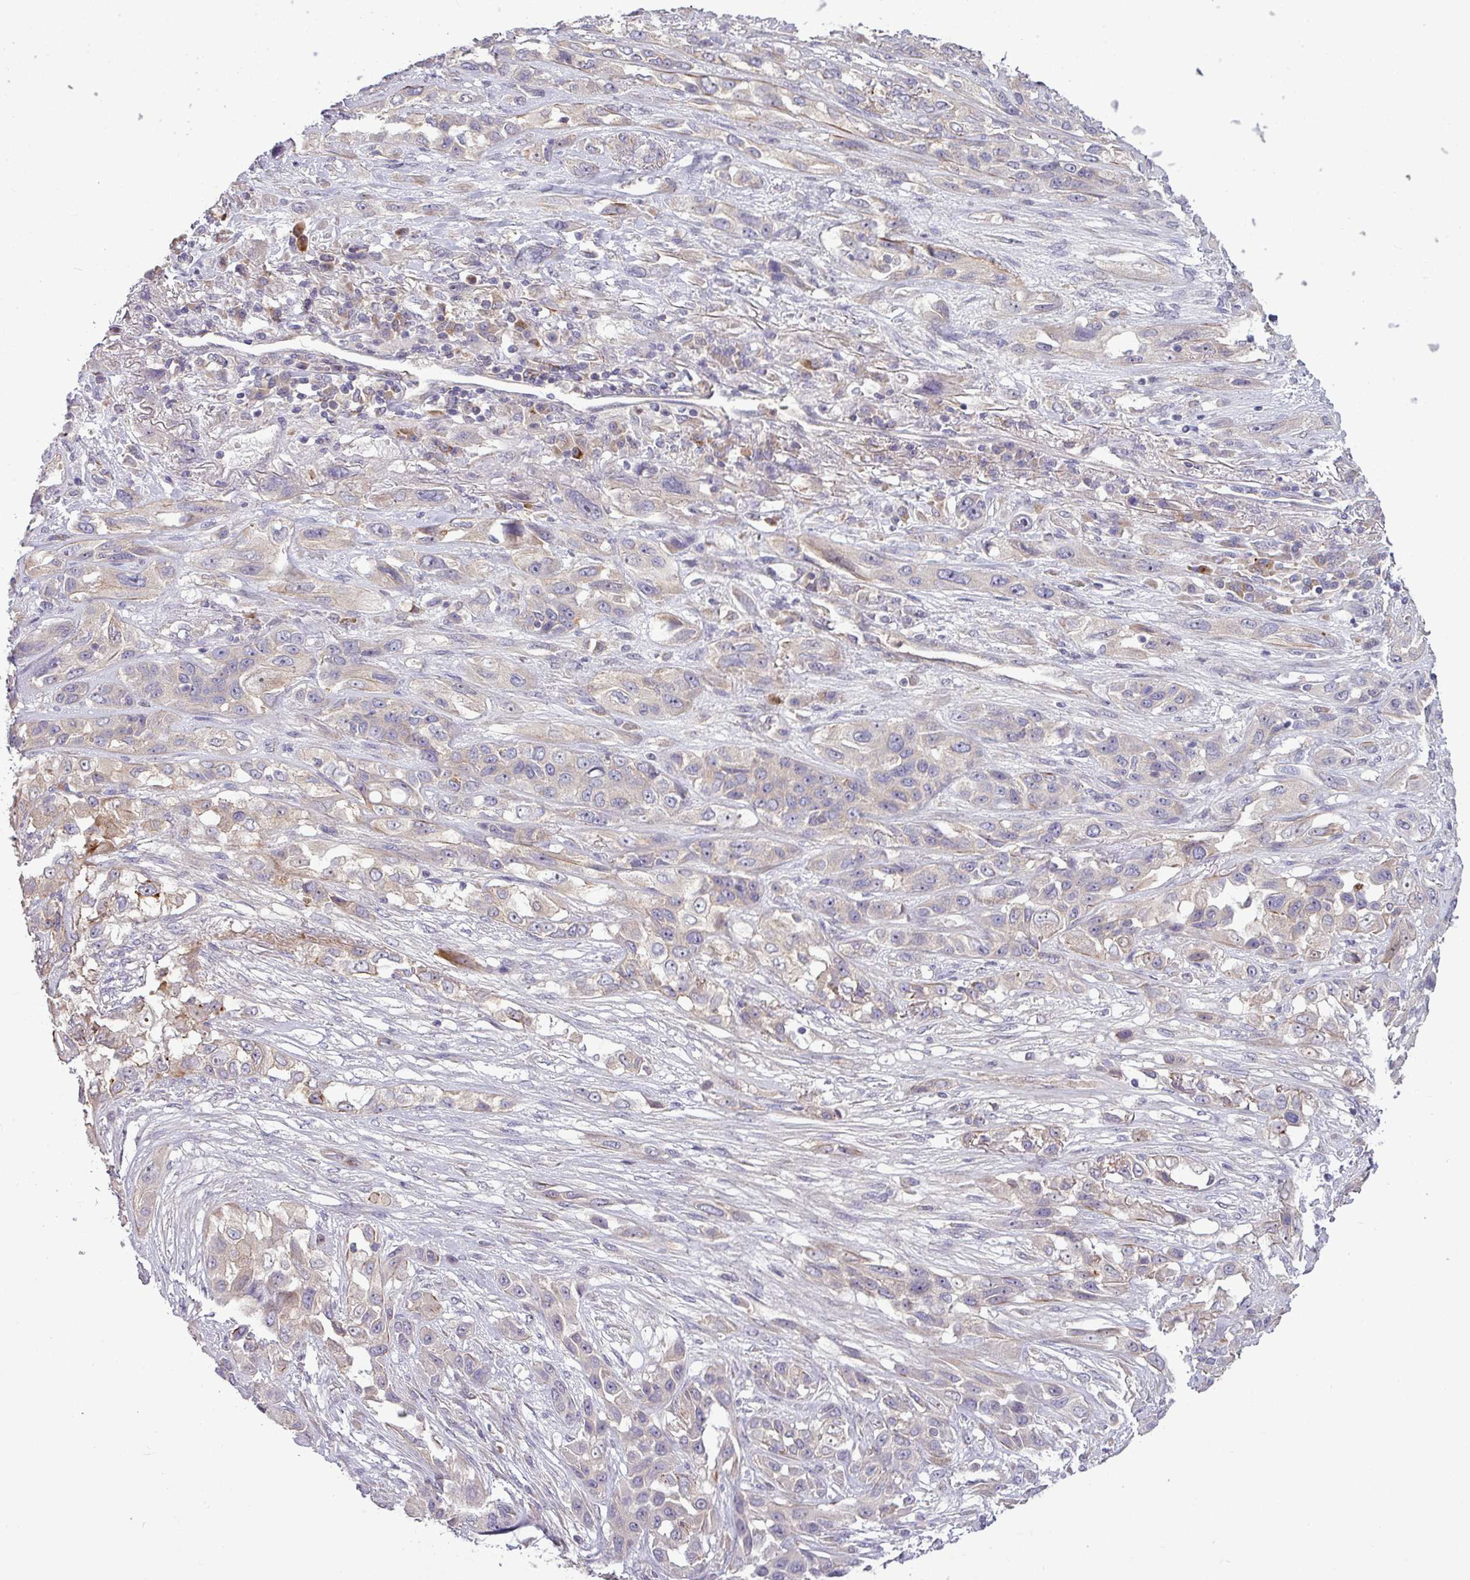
{"staining": {"intensity": "negative", "quantity": "none", "location": "none"}, "tissue": "lung cancer", "cell_type": "Tumor cells", "image_type": "cancer", "snomed": [{"axis": "morphology", "description": "Squamous cell carcinoma, NOS"}, {"axis": "topography", "description": "Lung"}], "caption": "Immunohistochemistry of lung cancer (squamous cell carcinoma) displays no expression in tumor cells.", "gene": "PAPLN", "patient": {"sex": "female", "age": 70}}